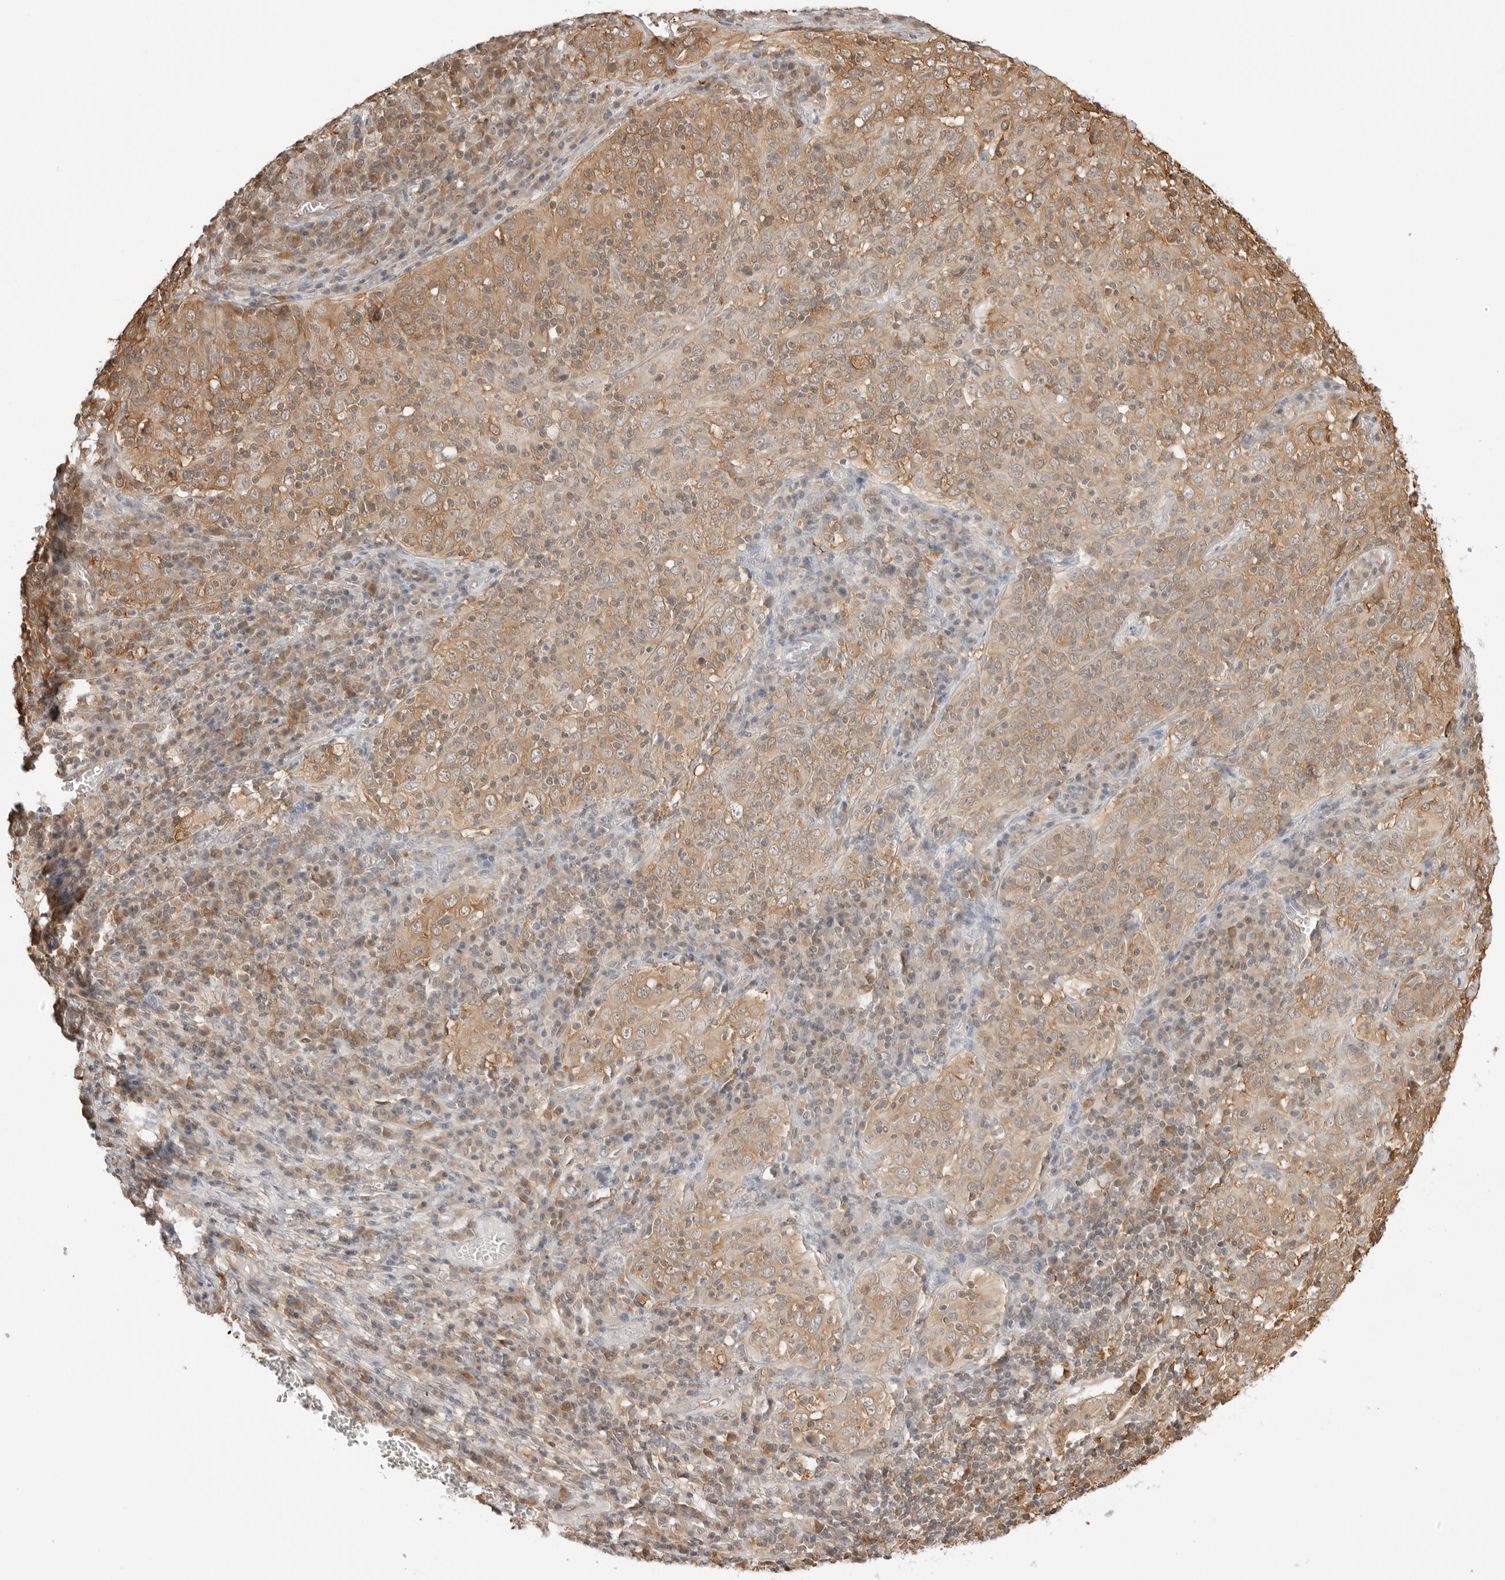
{"staining": {"intensity": "weak", "quantity": ">75%", "location": "cytoplasmic/membranous"}, "tissue": "cervical cancer", "cell_type": "Tumor cells", "image_type": "cancer", "snomed": [{"axis": "morphology", "description": "Squamous cell carcinoma, NOS"}, {"axis": "topography", "description": "Cervix"}], "caption": "The image demonstrates a brown stain indicating the presence of a protein in the cytoplasmic/membranous of tumor cells in squamous cell carcinoma (cervical).", "gene": "NUDC", "patient": {"sex": "female", "age": 46}}